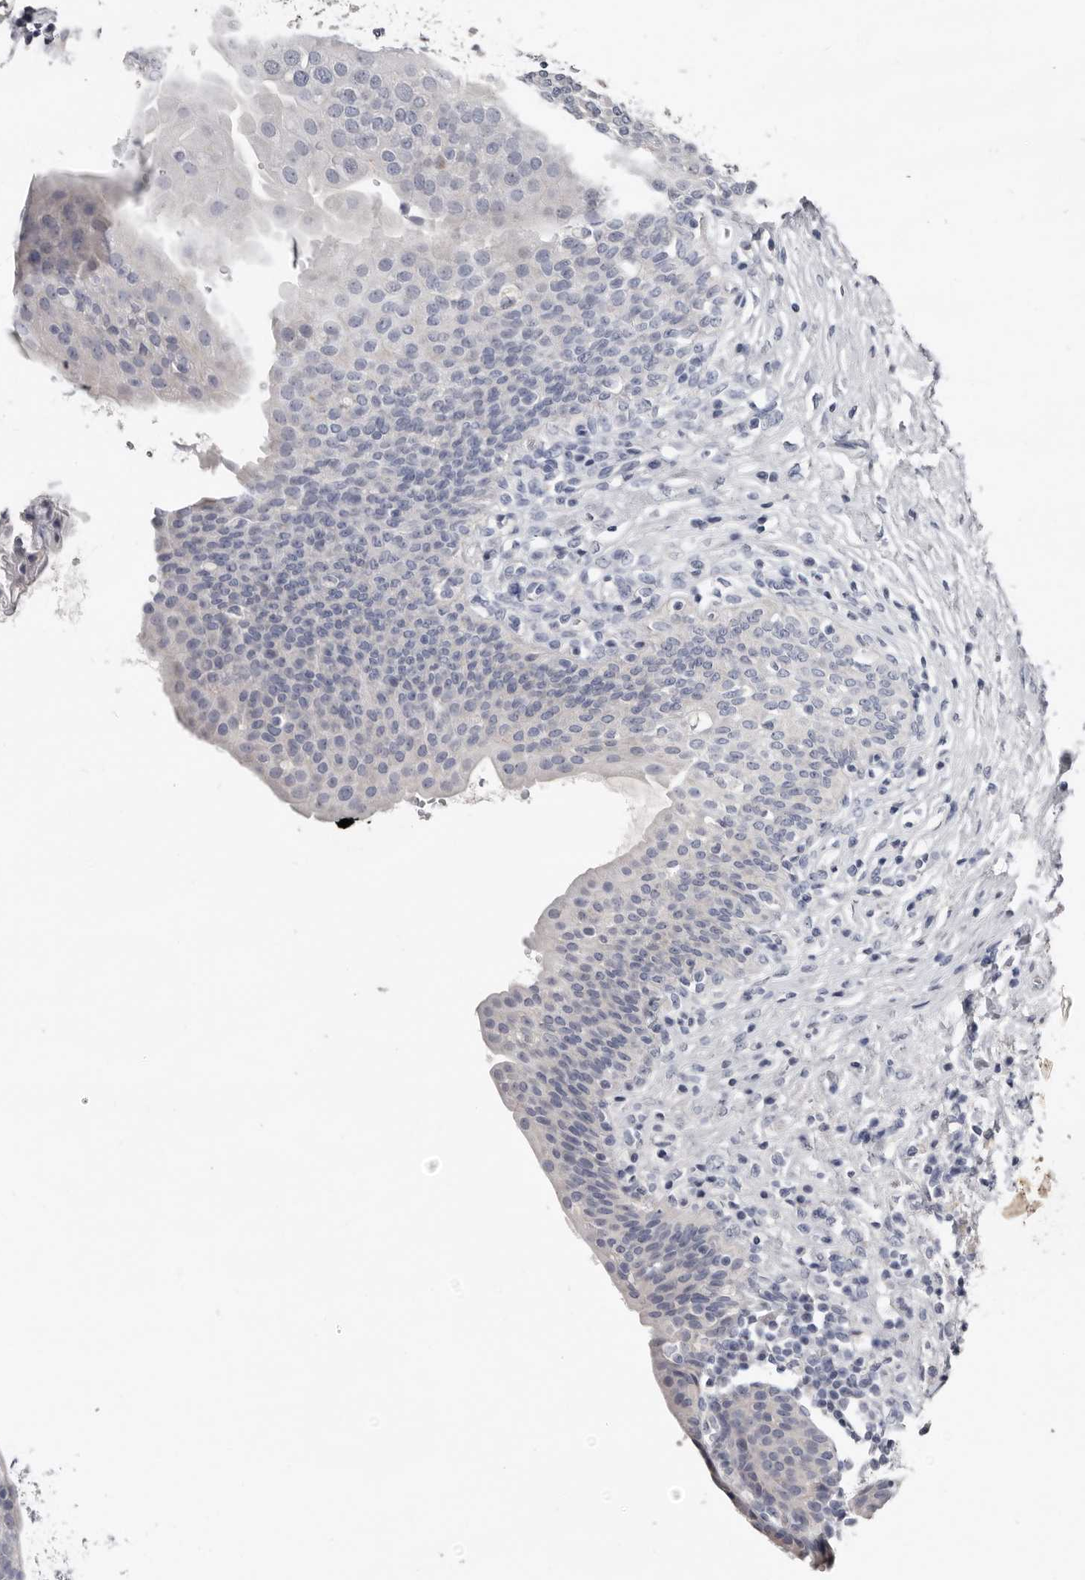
{"staining": {"intensity": "negative", "quantity": "none", "location": "none"}, "tissue": "urinary bladder", "cell_type": "Urothelial cells", "image_type": "normal", "snomed": [{"axis": "morphology", "description": "Normal tissue, NOS"}, {"axis": "topography", "description": "Urinary bladder"}], "caption": "Immunohistochemistry (IHC) of benign human urinary bladder shows no positivity in urothelial cells.", "gene": "FABP7", "patient": {"sex": "male", "age": 83}}